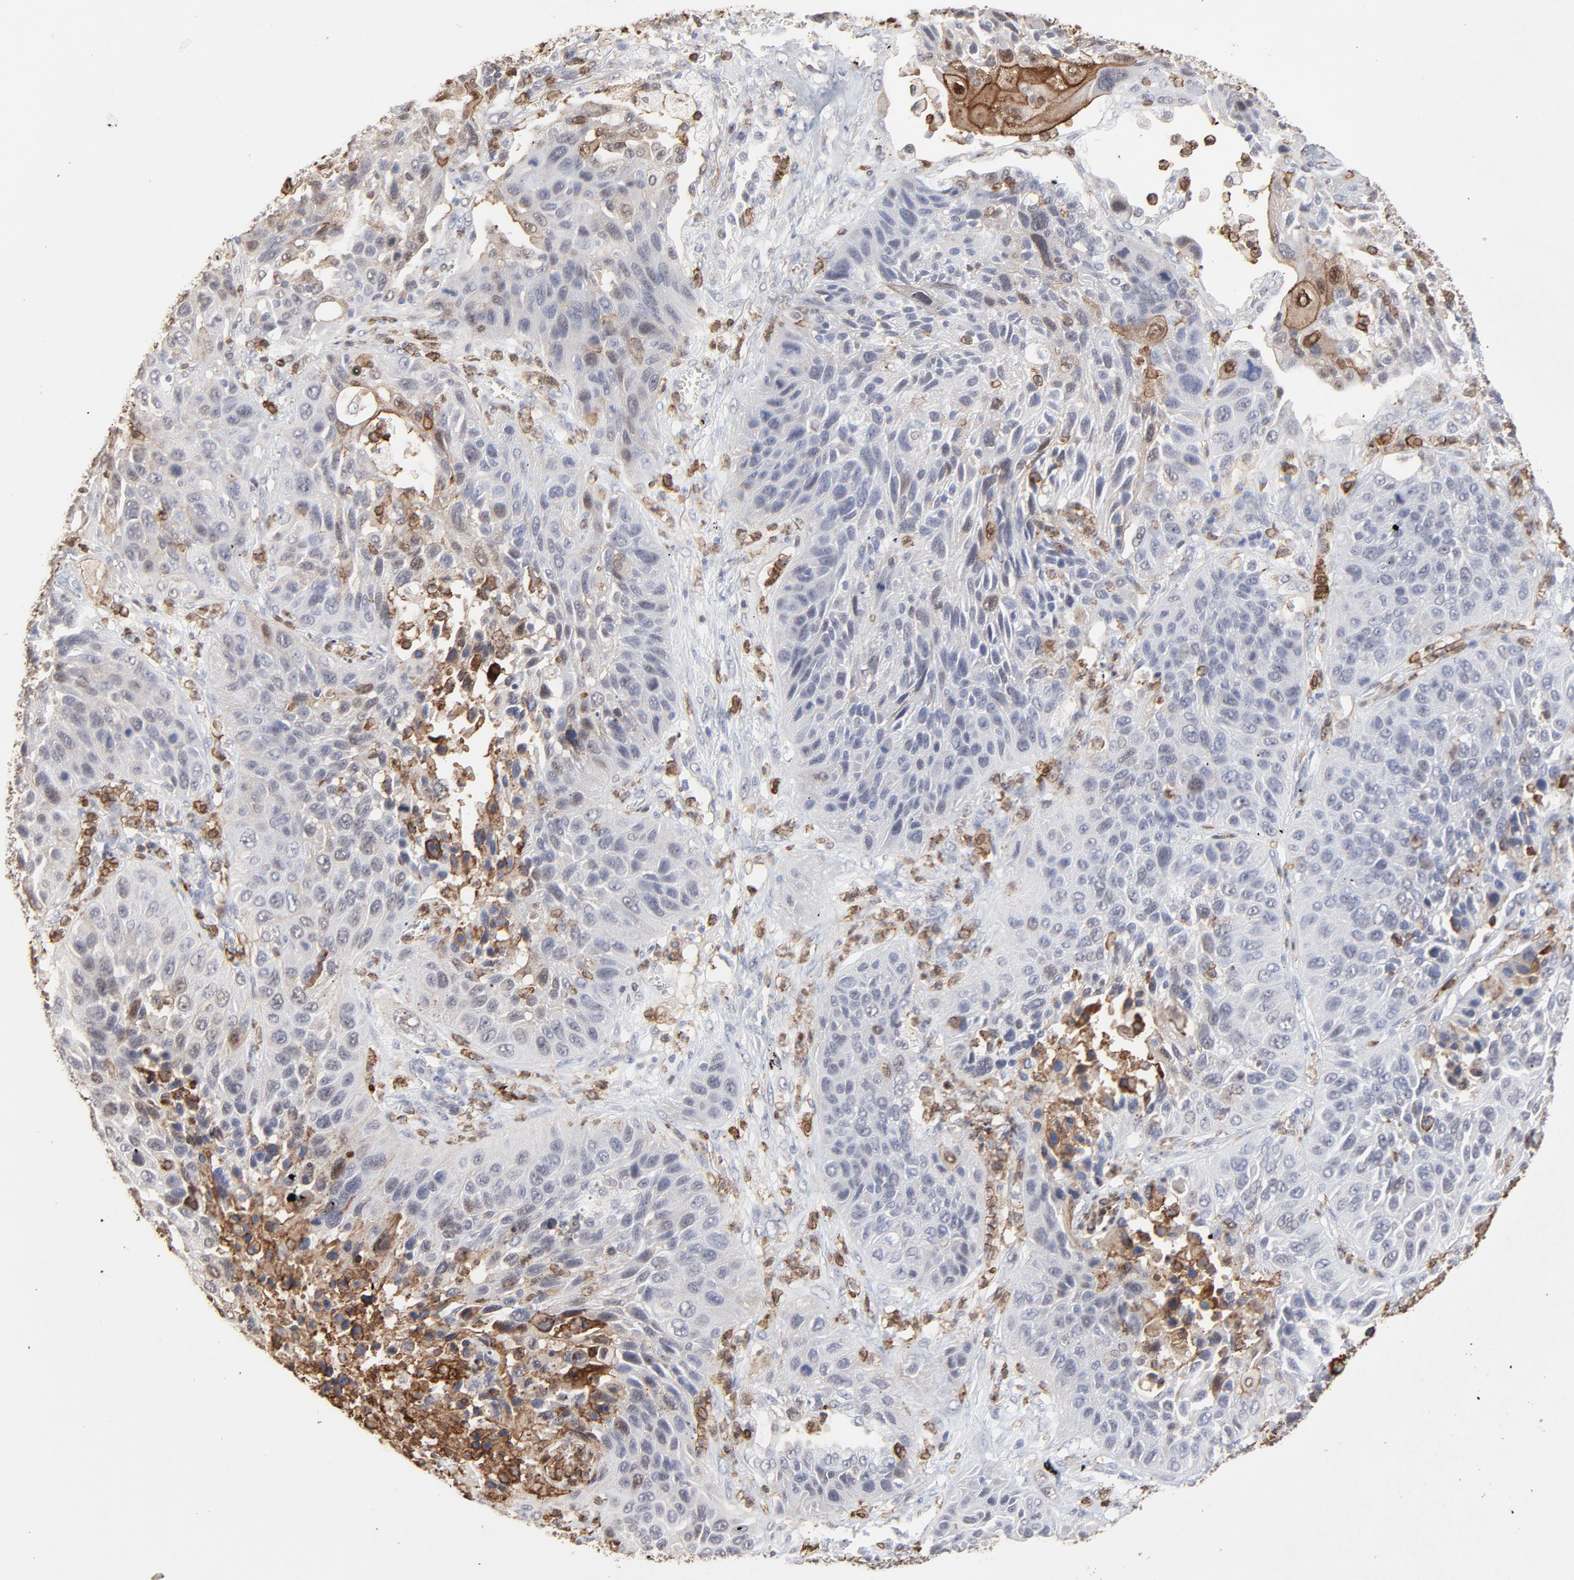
{"staining": {"intensity": "strong", "quantity": "<25%", "location": "cytoplasmic/membranous"}, "tissue": "lung cancer", "cell_type": "Tumor cells", "image_type": "cancer", "snomed": [{"axis": "morphology", "description": "Squamous cell carcinoma, NOS"}, {"axis": "topography", "description": "Lung"}], "caption": "Lung squamous cell carcinoma stained with a protein marker shows strong staining in tumor cells.", "gene": "SLC6A14", "patient": {"sex": "female", "age": 76}}